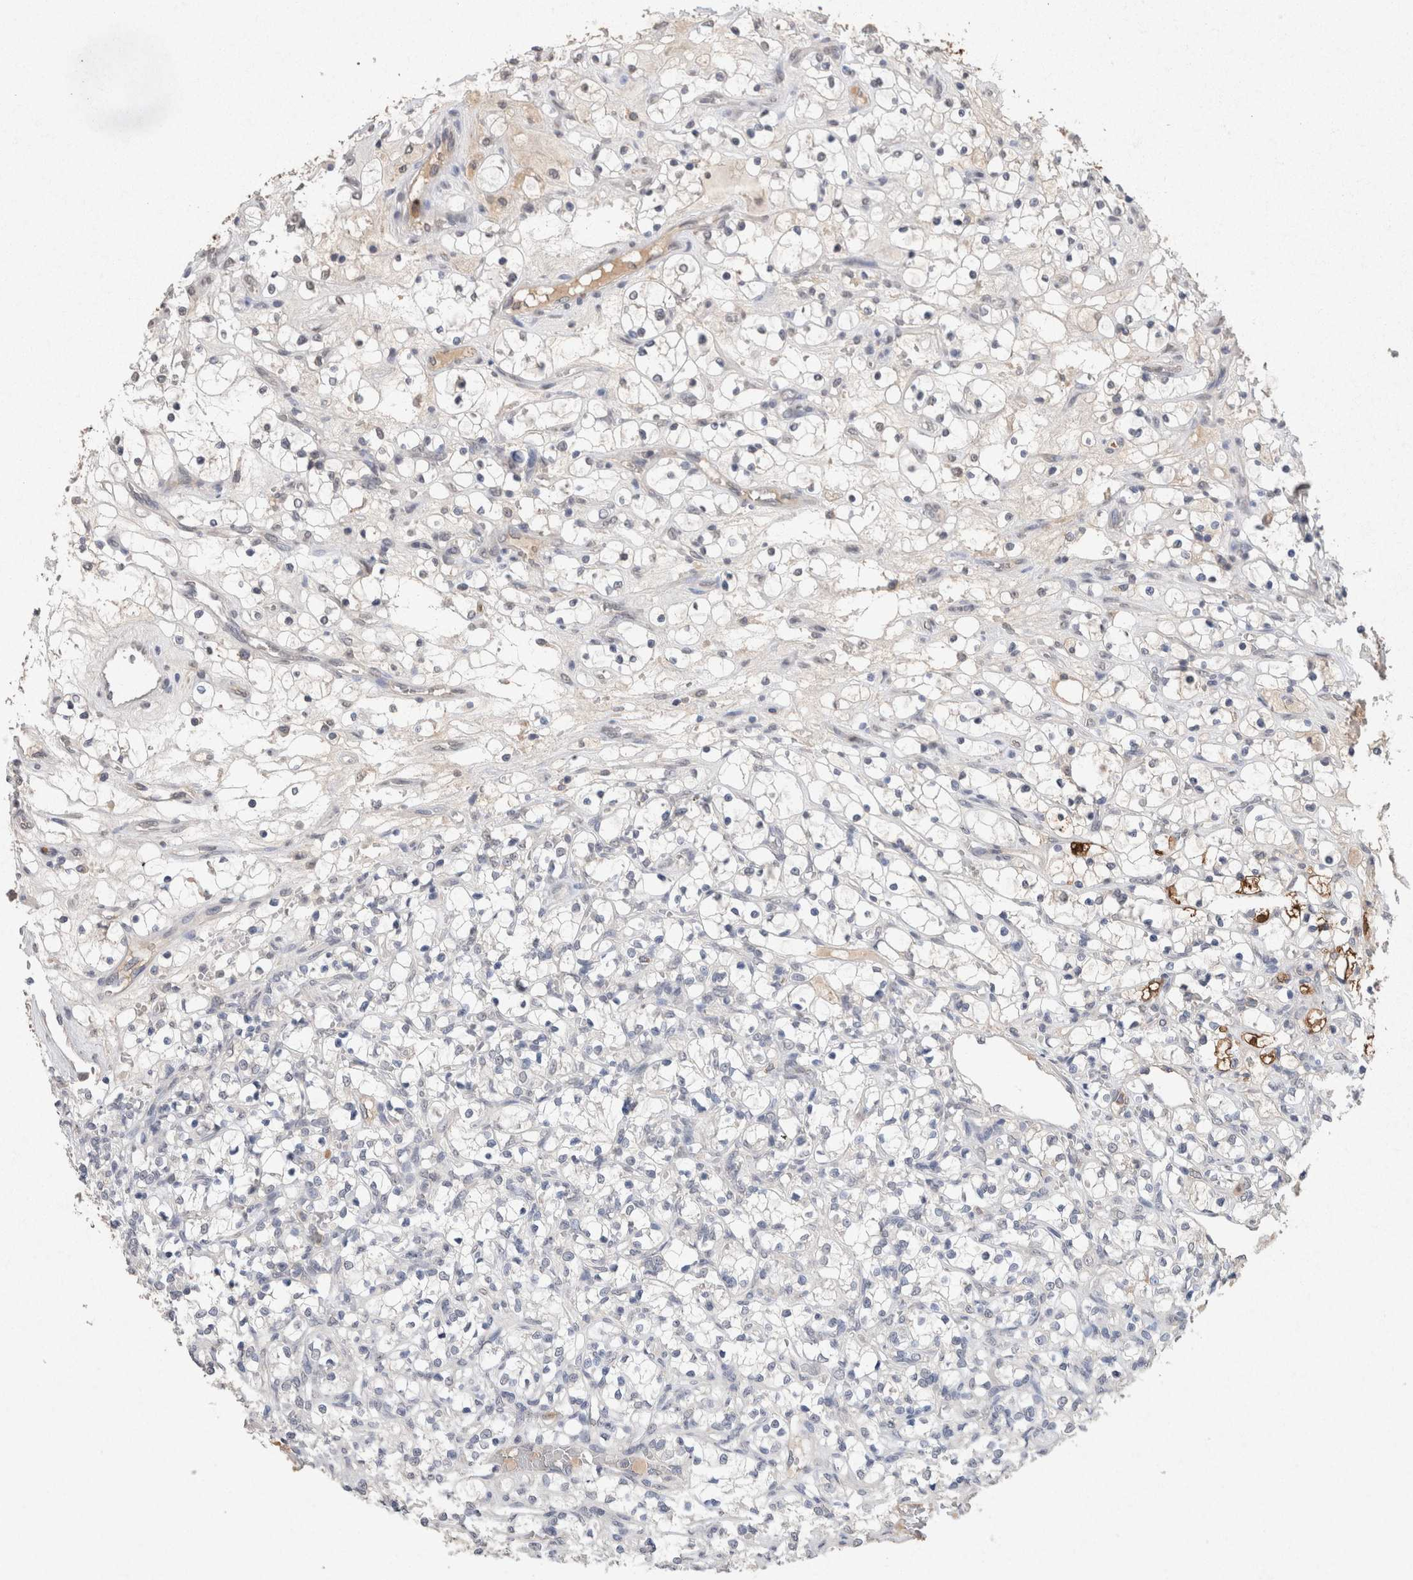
{"staining": {"intensity": "negative", "quantity": "none", "location": "none"}, "tissue": "renal cancer", "cell_type": "Tumor cells", "image_type": "cancer", "snomed": [{"axis": "morphology", "description": "Adenocarcinoma, NOS"}, {"axis": "topography", "description": "Kidney"}], "caption": "Immunohistochemistry image of renal cancer (adenocarcinoma) stained for a protein (brown), which shows no staining in tumor cells. (Immunohistochemistry (ihc), brightfield microscopy, high magnification).", "gene": "FABP7", "patient": {"sex": "female", "age": 69}}